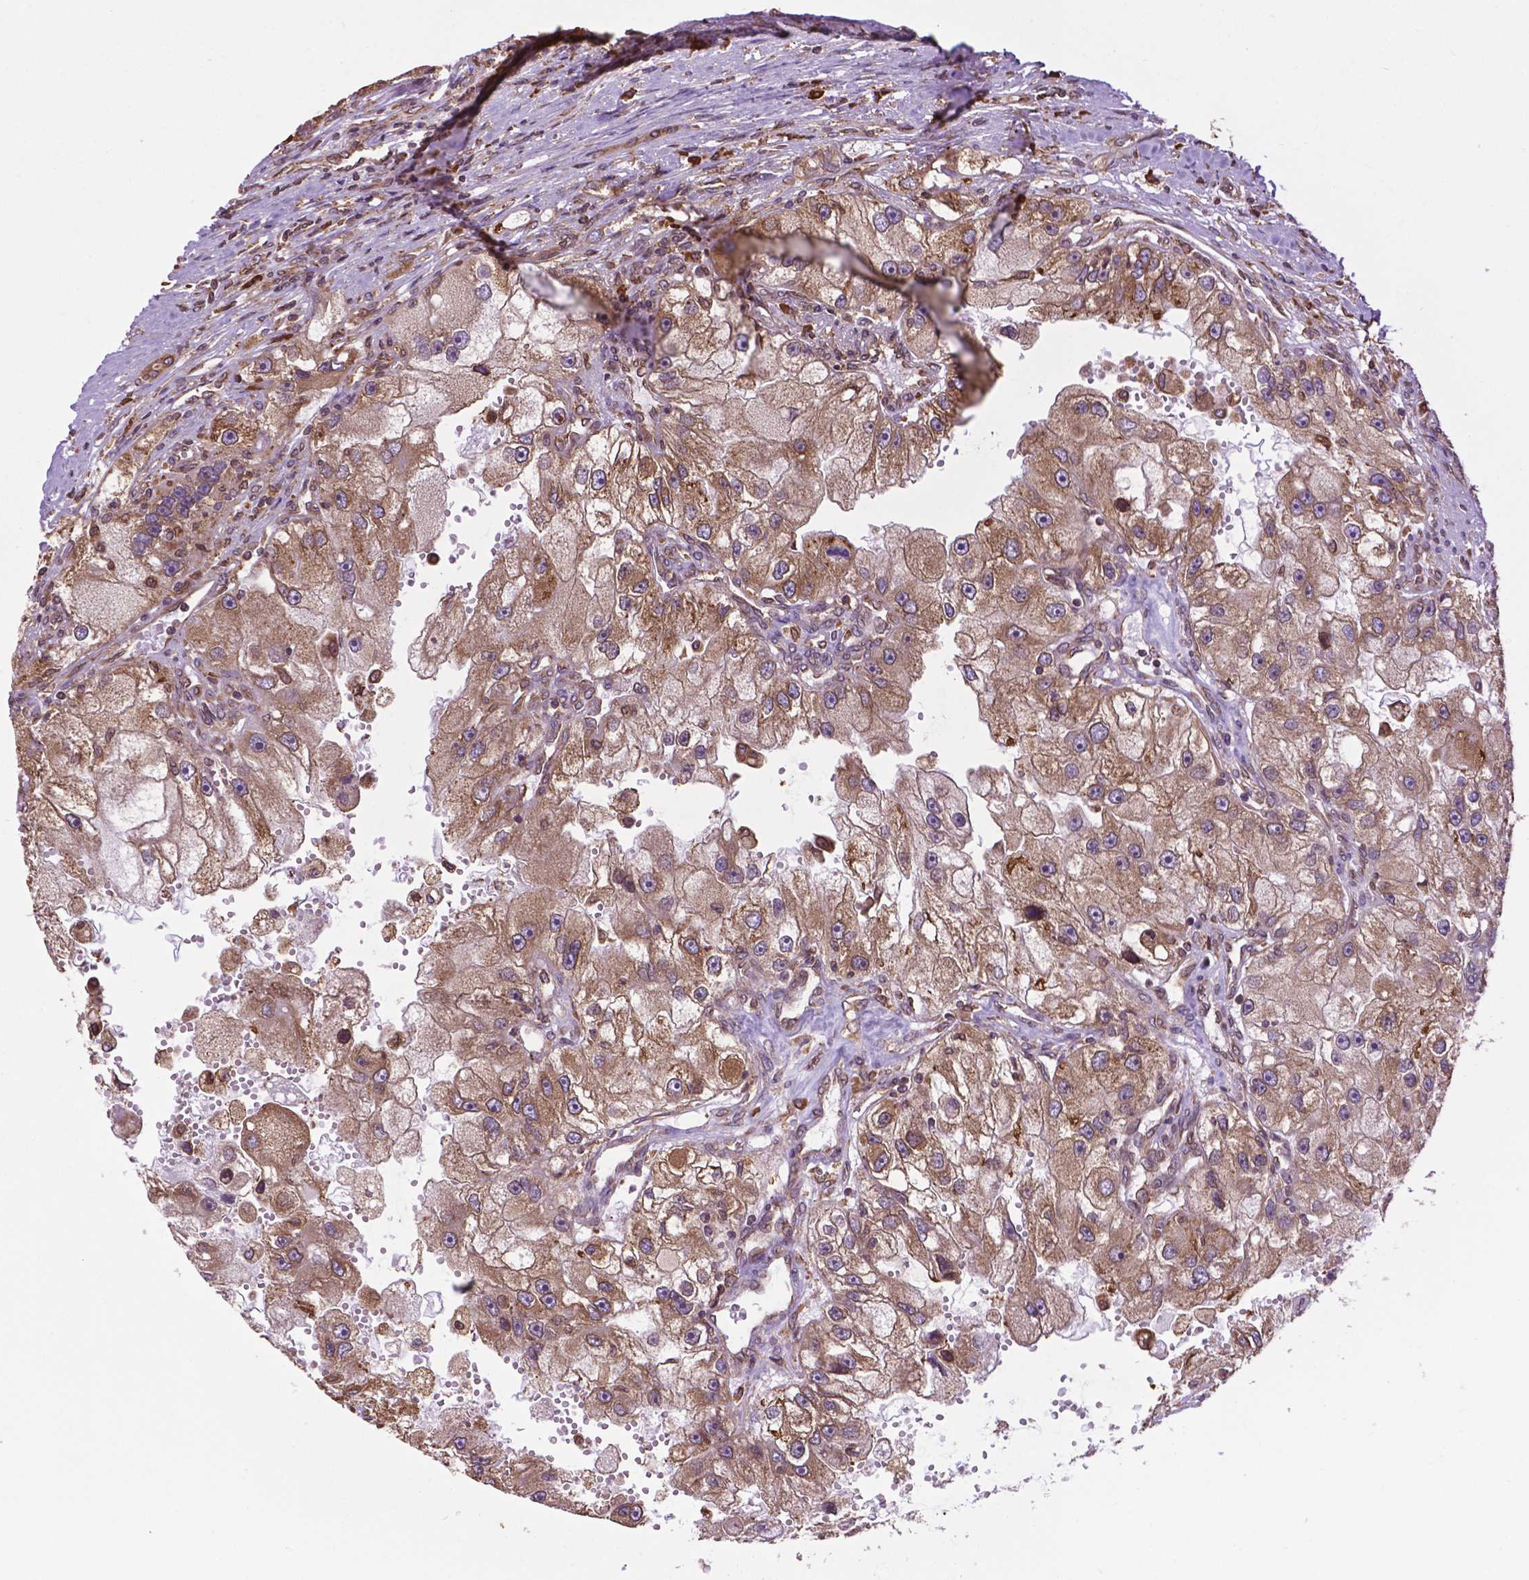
{"staining": {"intensity": "moderate", "quantity": "25%-75%", "location": "cytoplasmic/membranous,nuclear"}, "tissue": "renal cancer", "cell_type": "Tumor cells", "image_type": "cancer", "snomed": [{"axis": "morphology", "description": "Adenocarcinoma, NOS"}, {"axis": "topography", "description": "Kidney"}], "caption": "Human adenocarcinoma (renal) stained for a protein (brown) exhibits moderate cytoplasmic/membranous and nuclear positive staining in about 25%-75% of tumor cells.", "gene": "GANAB", "patient": {"sex": "male", "age": 63}}